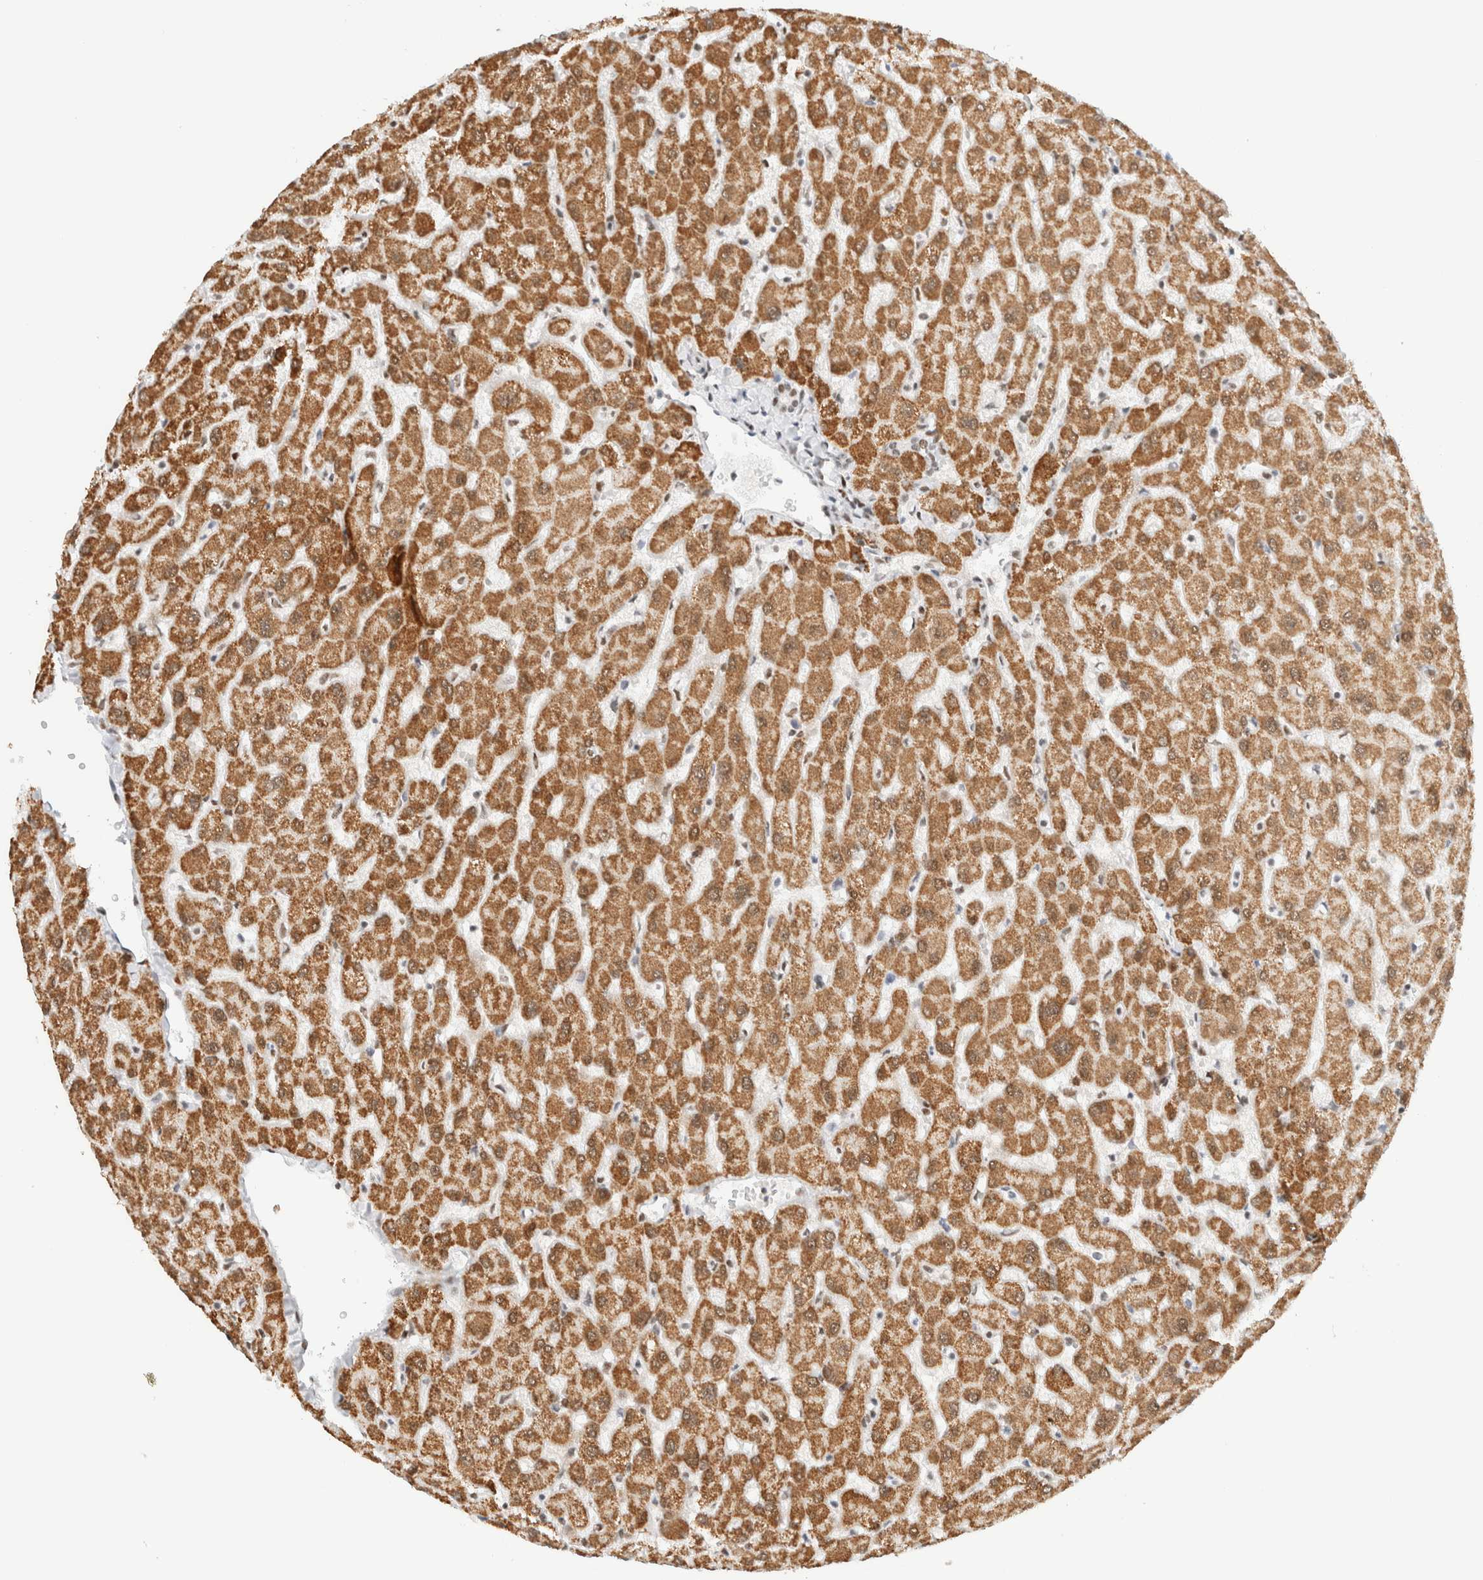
{"staining": {"intensity": "weak", "quantity": "25%-75%", "location": "nuclear"}, "tissue": "liver", "cell_type": "Cholangiocytes", "image_type": "normal", "snomed": [{"axis": "morphology", "description": "Normal tissue, NOS"}, {"axis": "topography", "description": "Liver"}], "caption": "Brown immunohistochemical staining in benign liver reveals weak nuclear positivity in about 25%-75% of cholangiocytes.", "gene": "ZNF282", "patient": {"sex": "female", "age": 63}}